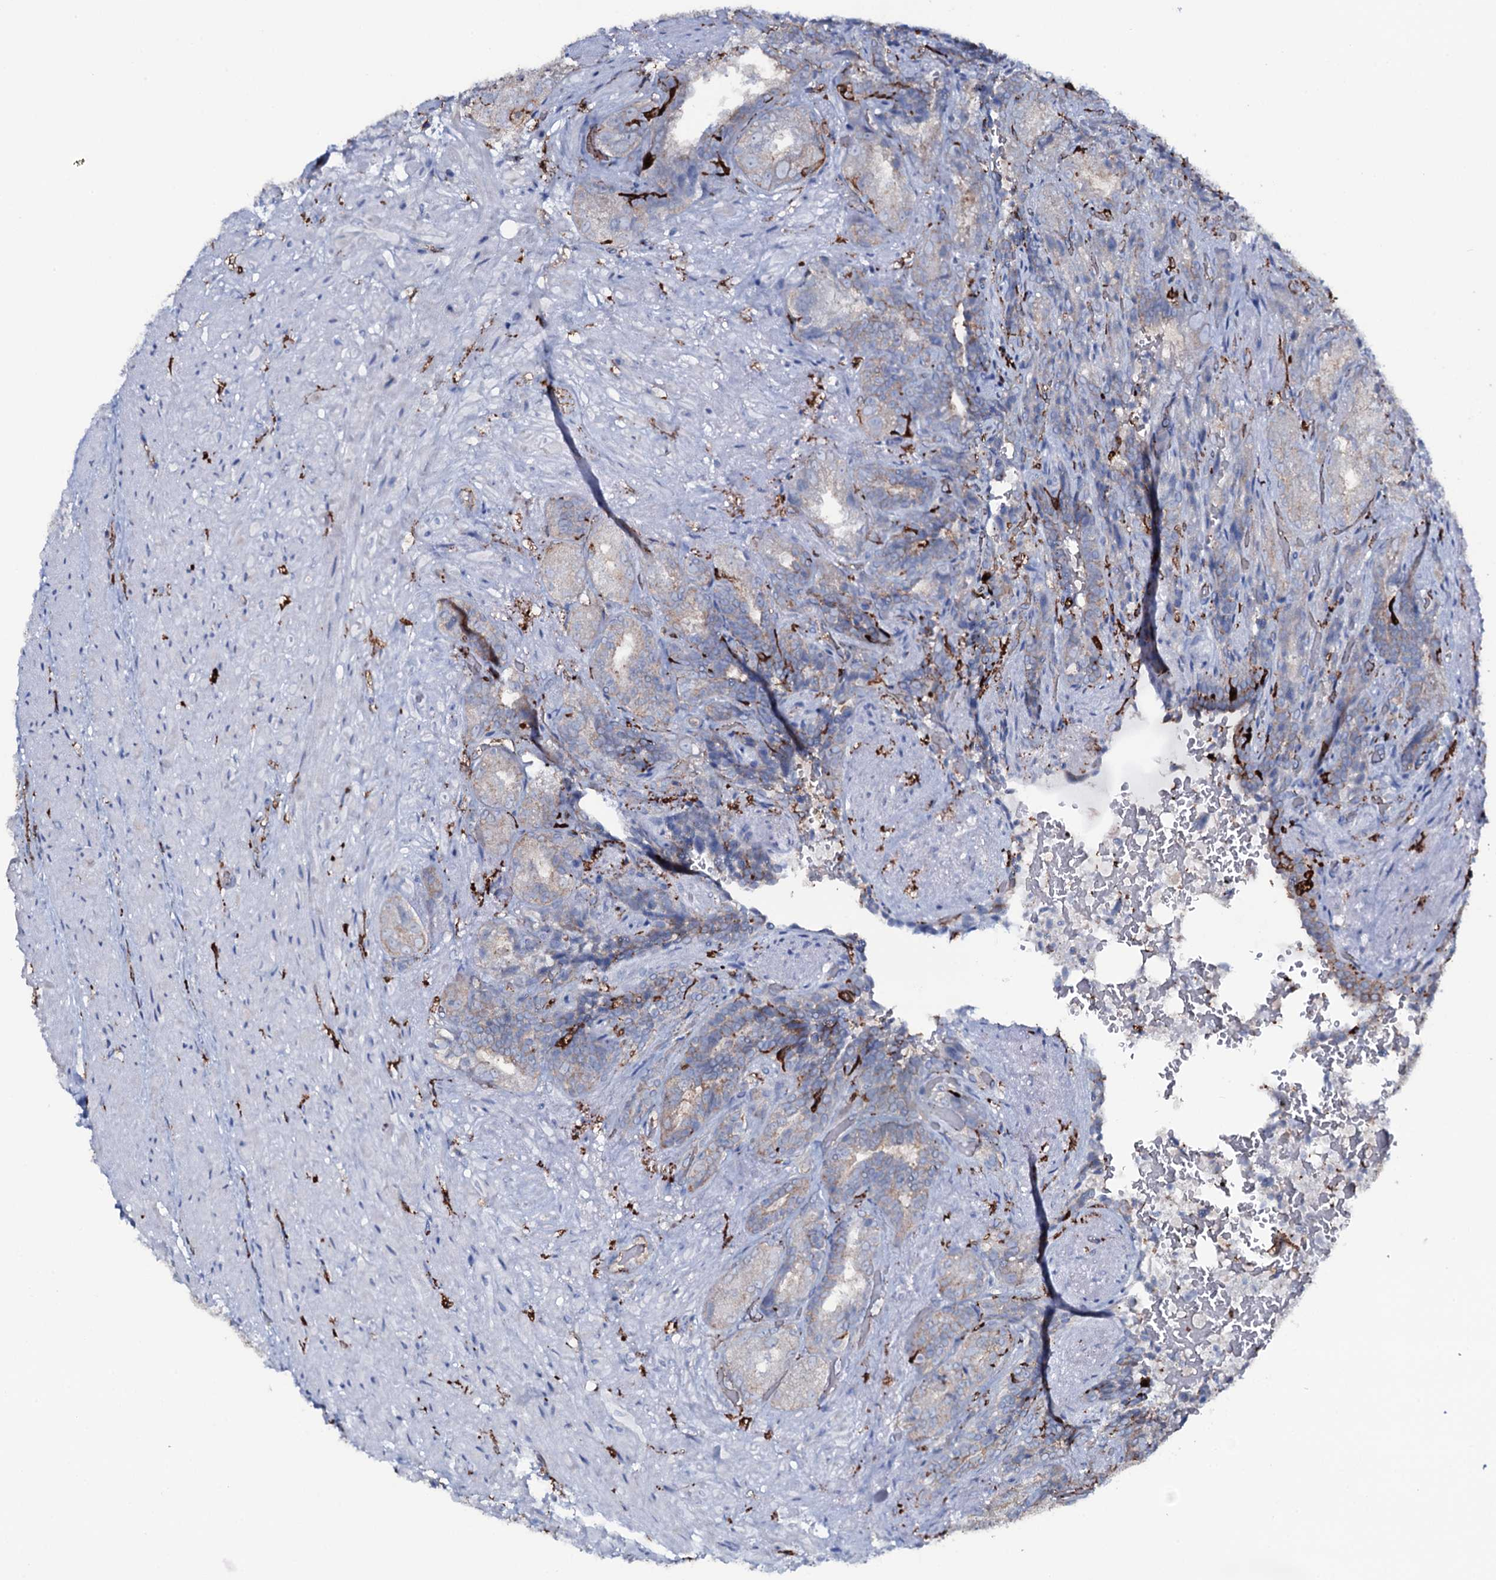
{"staining": {"intensity": "weak", "quantity": "25%-75%", "location": "cytoplasmic/membranous"}, "tissue": "seminal vesicle", "cell_type": "Glandular cells", "image_type": "normal", "snomed": [{"axis": "morphology", "description": "Normal tissue, NOS"}, {"axis": "topography", "description": "Seminal veicle"}, {"axis": "topography", "description": "Peripheral nerve tissue"}], "caption": "Approximately 25%-75% of glandular cells in benign seminal vesicle reveal weak cytoplasmic/membranous protein positivity as visualized by brown immunohistochemical staining.", "gene": "OSBPL2", "patient": {"sex": "male", "age": 63}}